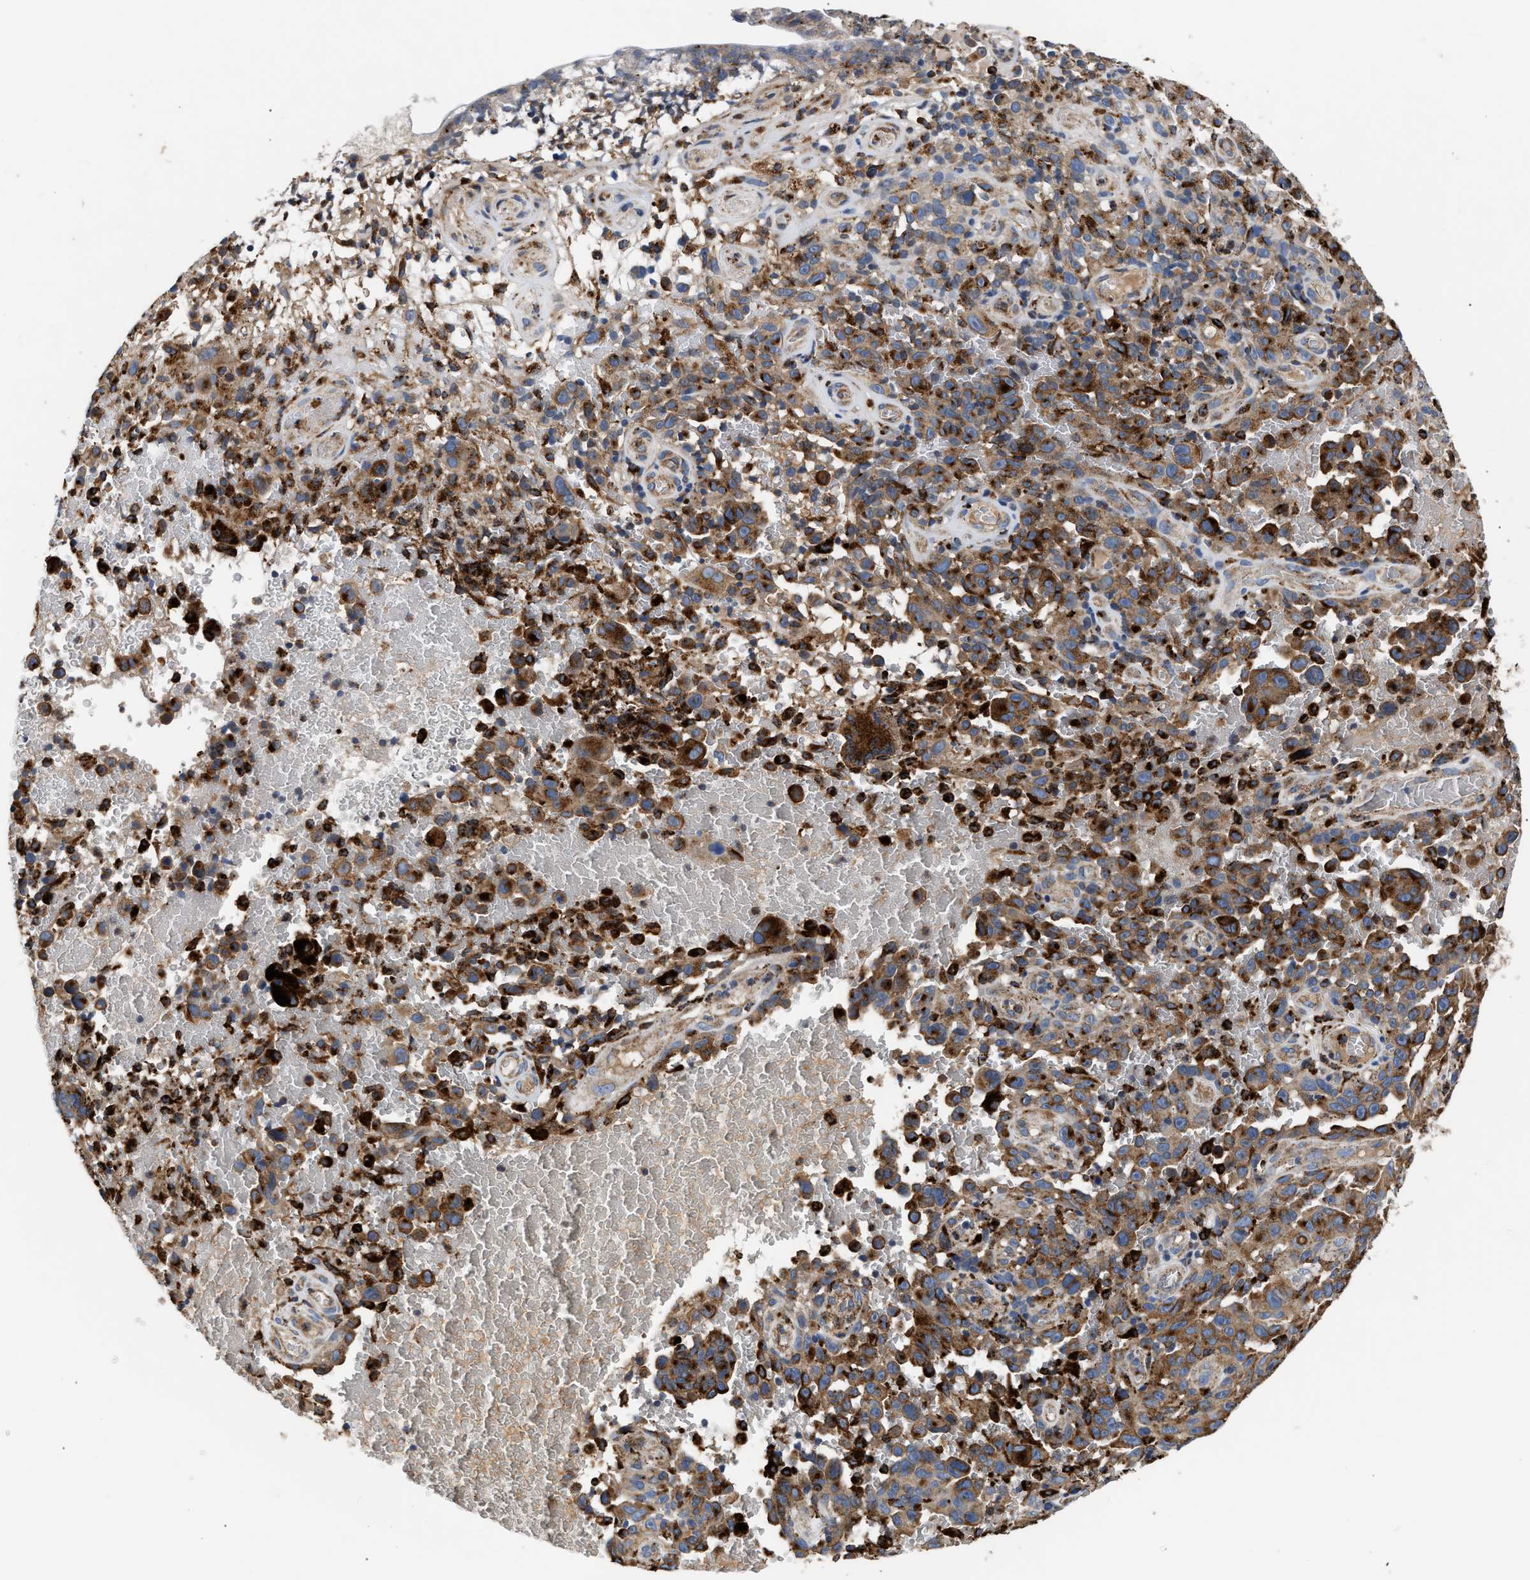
{"staining": {"intensity": "strong", "quantity": ">75%", "location": "cytoplasmic/membranous"}, "tissue": "melanoma", "cell_type": "Tumor cells", "image_type": "cancer", "snomed": [{"axis": "morphology", "description": "Malignant melanoma, NOS"}, {"axis": "topography", "description": "Skin"}], "caption": "Immunohistochemistry (DAB) staining of melanoma exhibits strong cytoplasmic/membranous protein positivity in approximately >75% of tumor cells.", "gene": "CCDC146", "patient": {"sex": "female", "age": 82}}